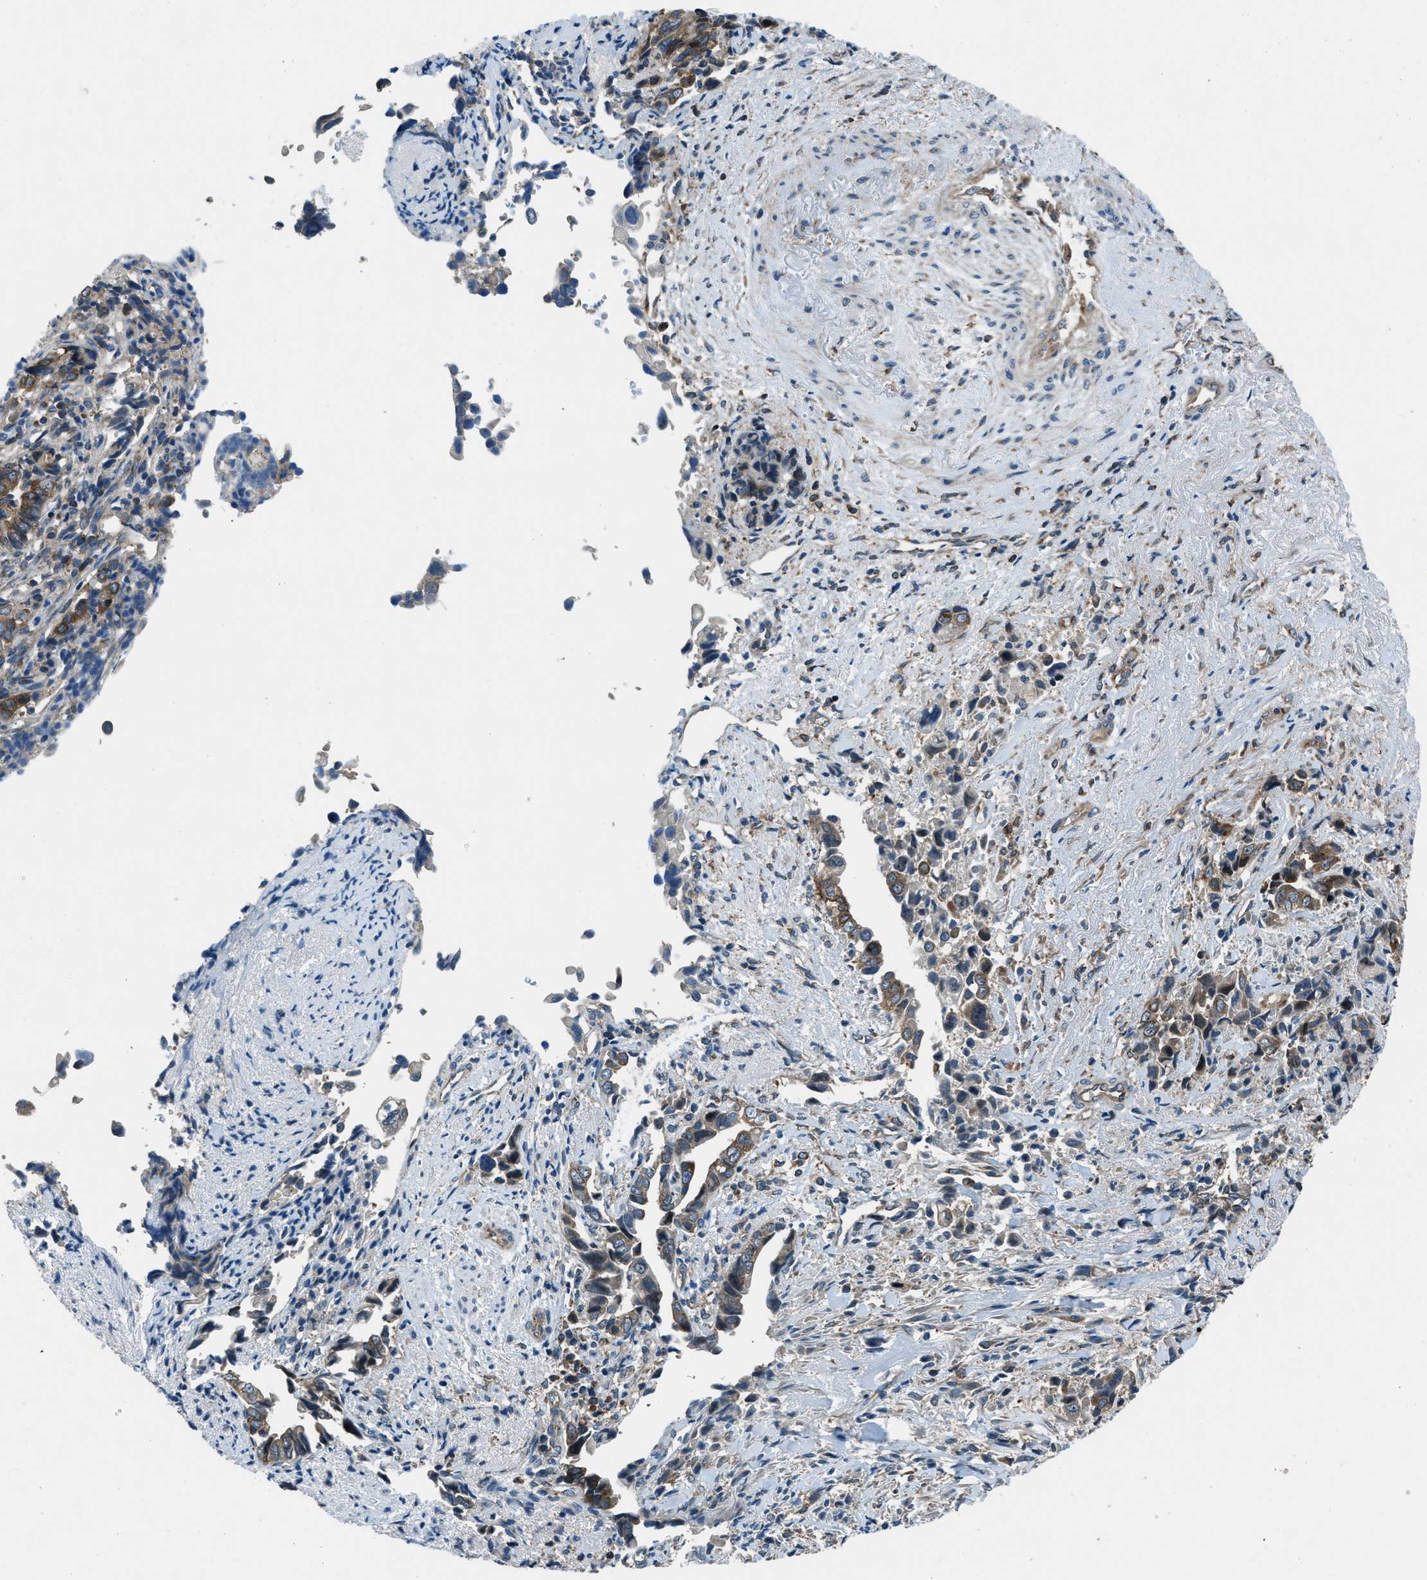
{"staining": {"intensity": "moderate", "quantity": ">75%", "location": "cytoplasmic/membranous"}, "tissue": "liver cancer", "cell_type": "Tumor cells", "image_type": "cancer", "snomed": [{"axis": "morphology", "description": "Cholangiocarcinoma"}, {"axis": "topography", "description": "Liver"}], "caption": "Liver cholangiocarcinoma was stained to show a protein in brown. There is medium levels of moderate cytoplasmic/membranous positivity in about >75% of tumor cells.", "gene": "ARFGAP2", "patient": {"sex": "female", "age": 79}}